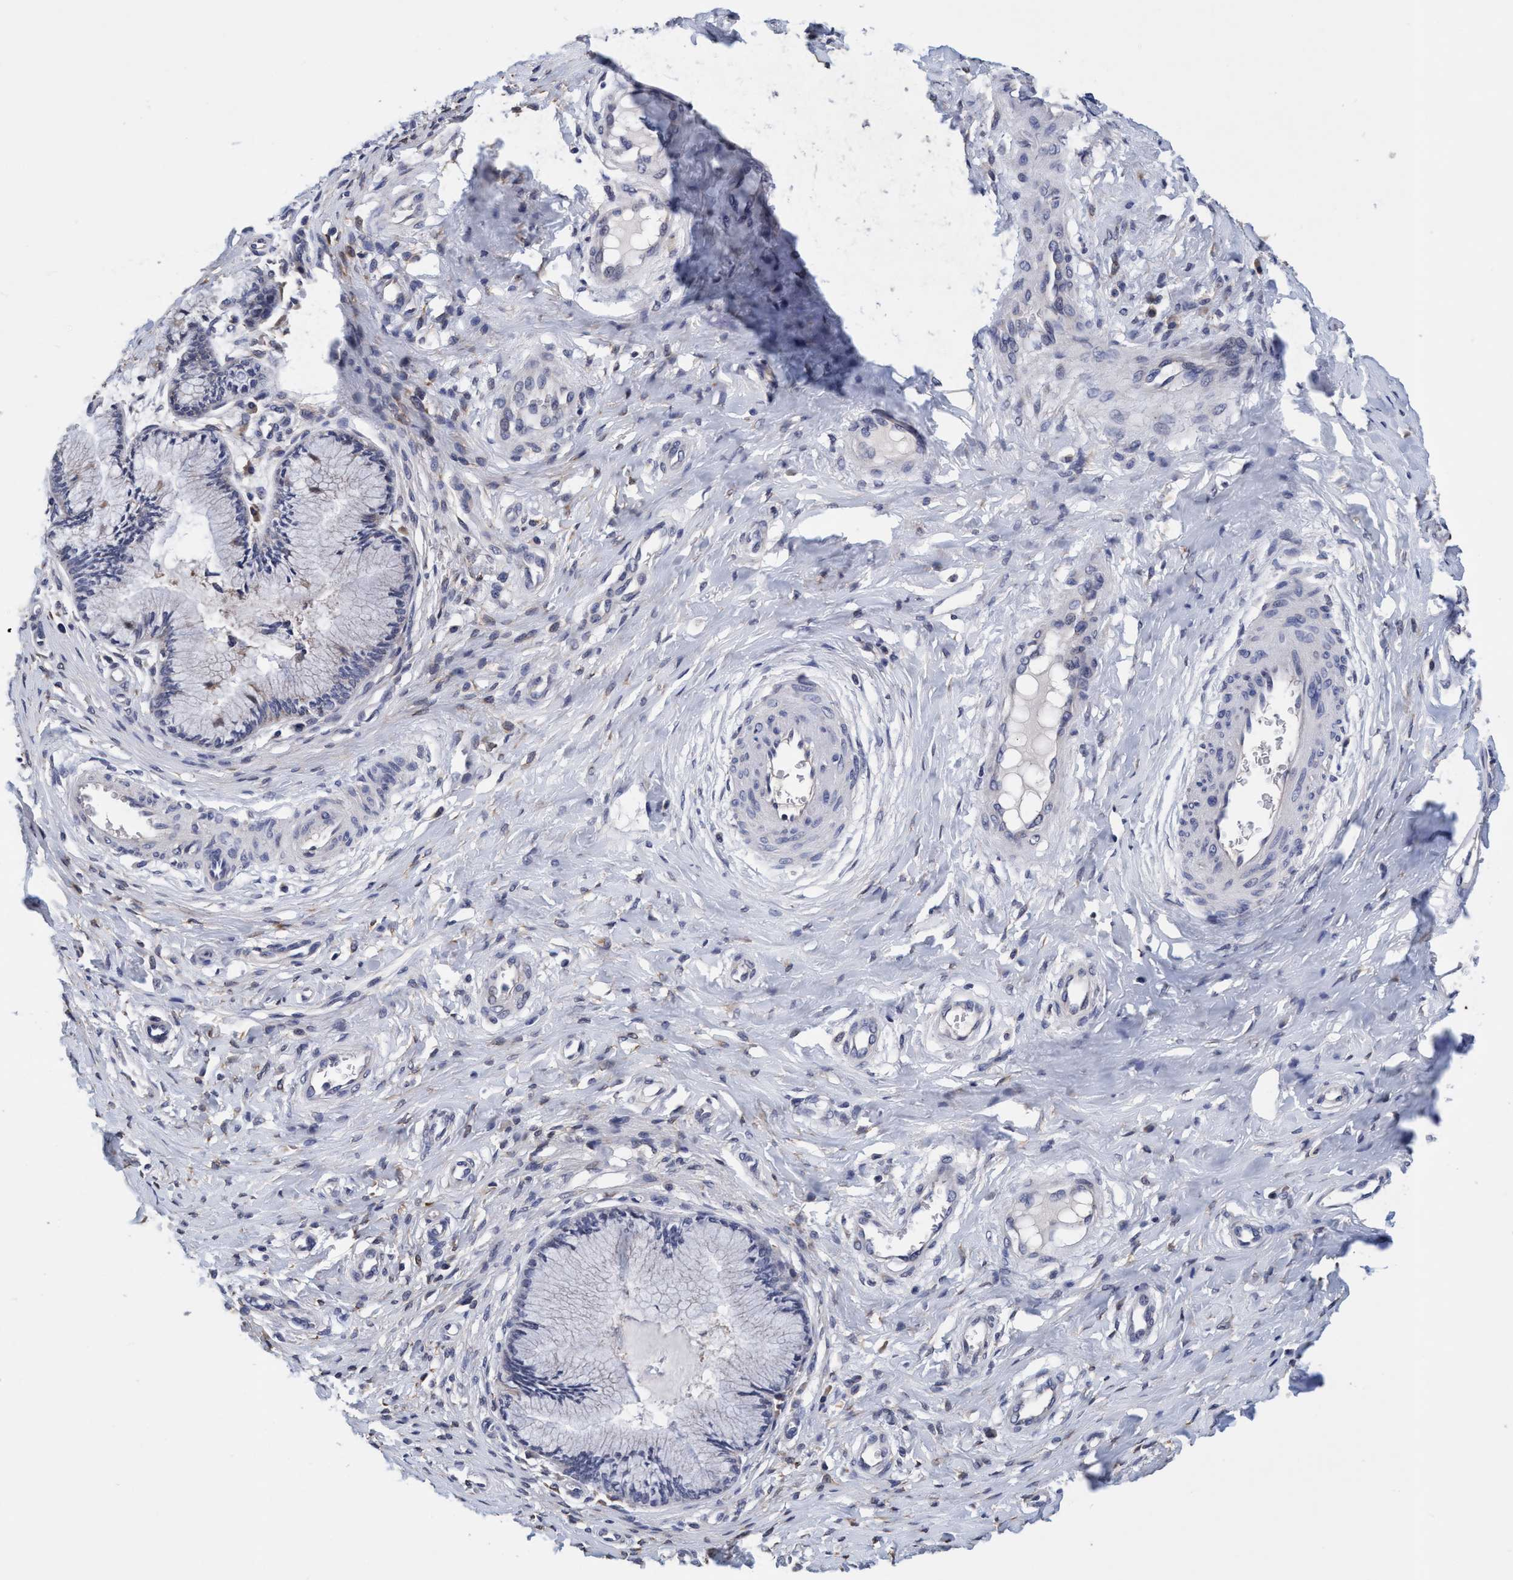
{"staining": {"intensity": "negative", "quantity": "none", "location": "none"}, "tissue": "cervix", "cell_type": "Glandular cells", "image_type": "normal", "snomed": [{"axis": "morphology", "description": "Normal tissue, NOS"}, {"axis": "topography", "description": "Cervix"}], "caption": "A photomicrograph of human cervix is negative for staining in glandular cells. (DAB immunohistochemistry visualized using brightfield microscopy, high magnification).", "gene": "CALCOCO2", "patient": {"sex": "female", "age": 55}}